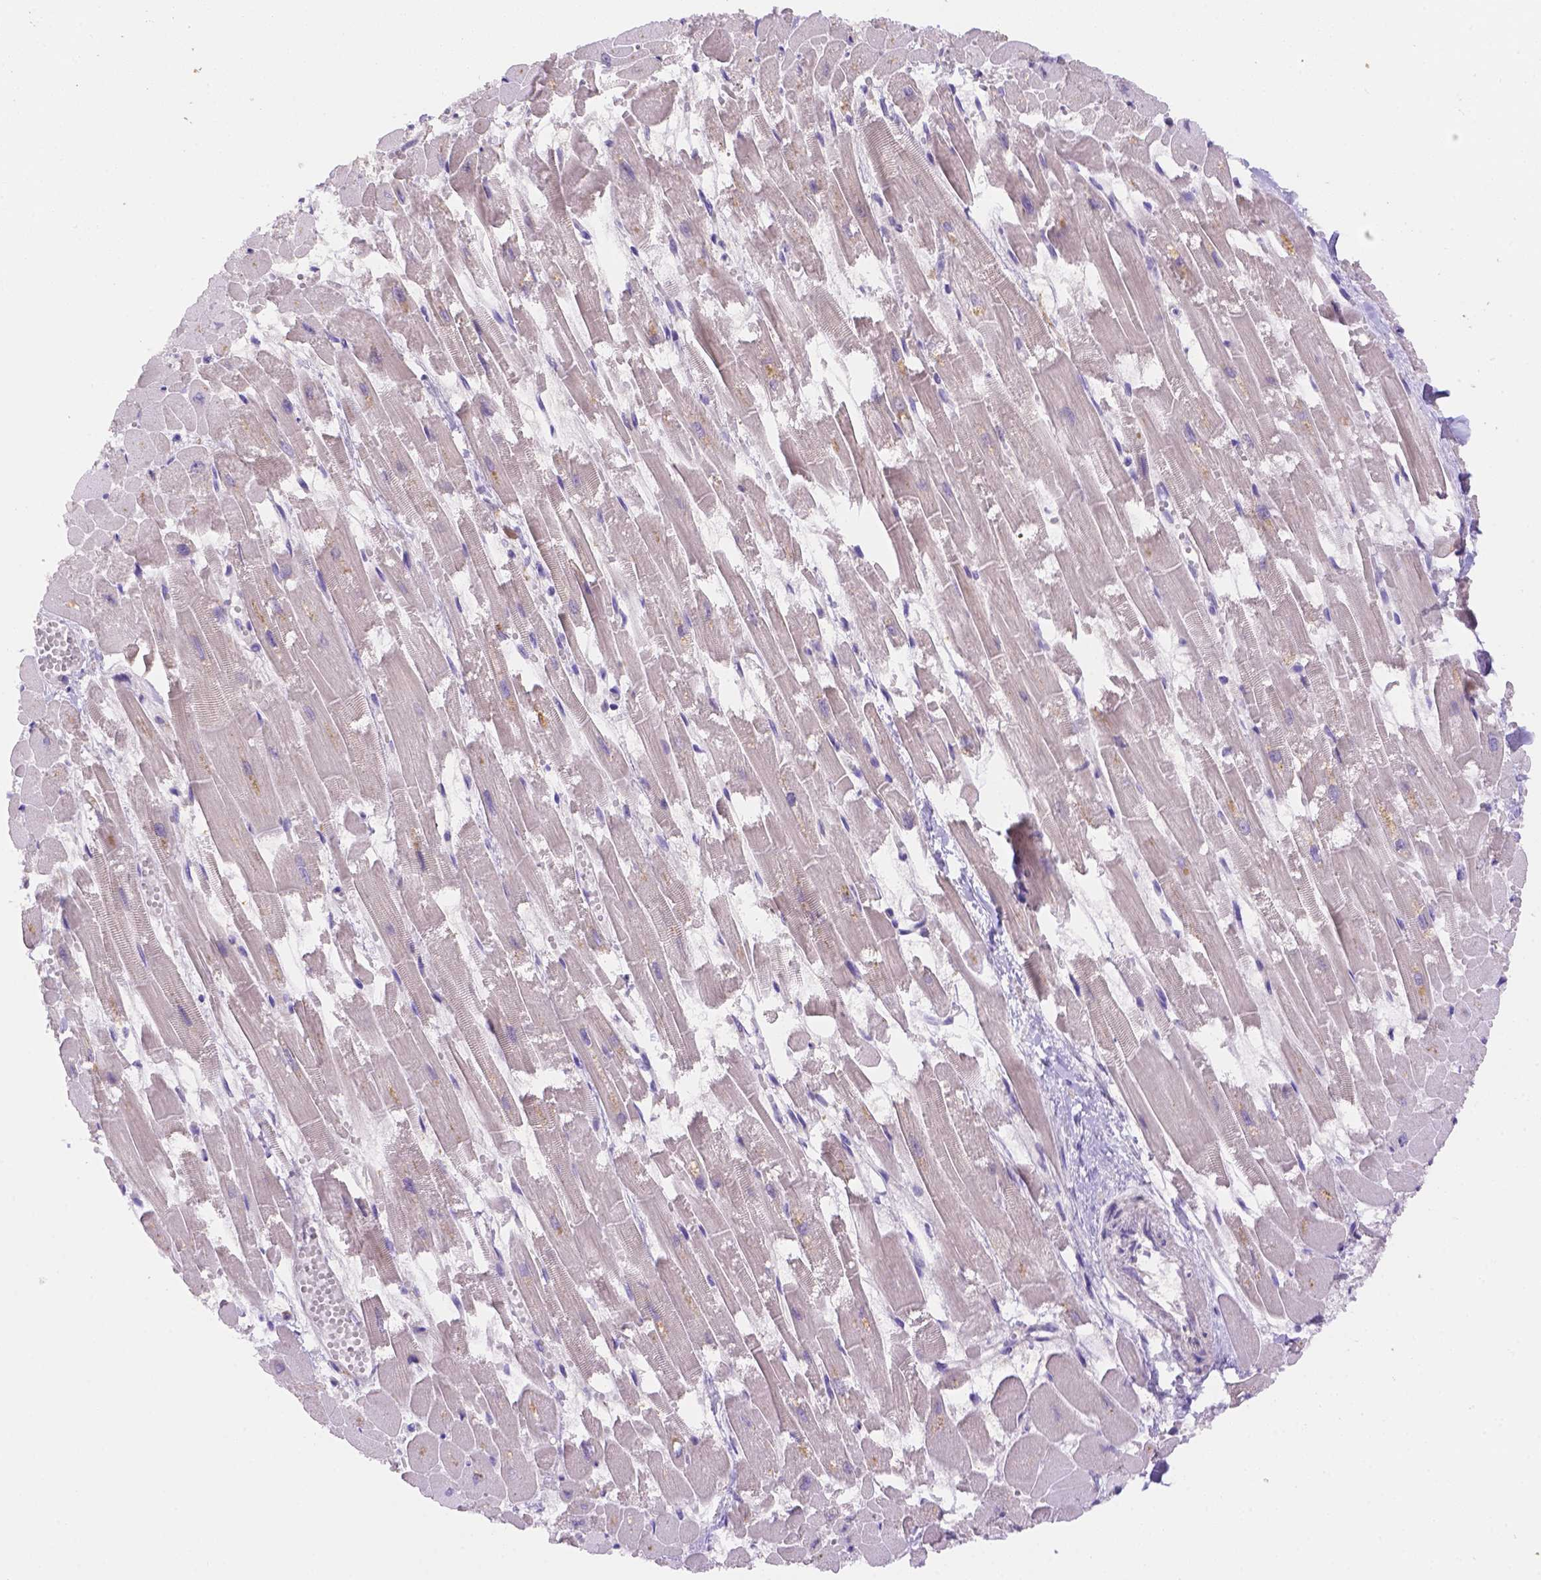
{"staining": {"intensity": "negative", "quantity": "none", "location": "none"}, "tissue": "heart muscle", "cell_type": "Cardiomyocytes", "image_type": "normal", "snomed": [{"axis": "morphology", "description": "Normal tissue, NOS"}, {"axis": "topography", "description": "Heart"}], "caption": "IHC image of benign human heart muscle stained for a protein (brown), which displays no expression in cardiomyocytes.", "gene": "NXPE2", "patient": {"sex": "female", "age": 52}}